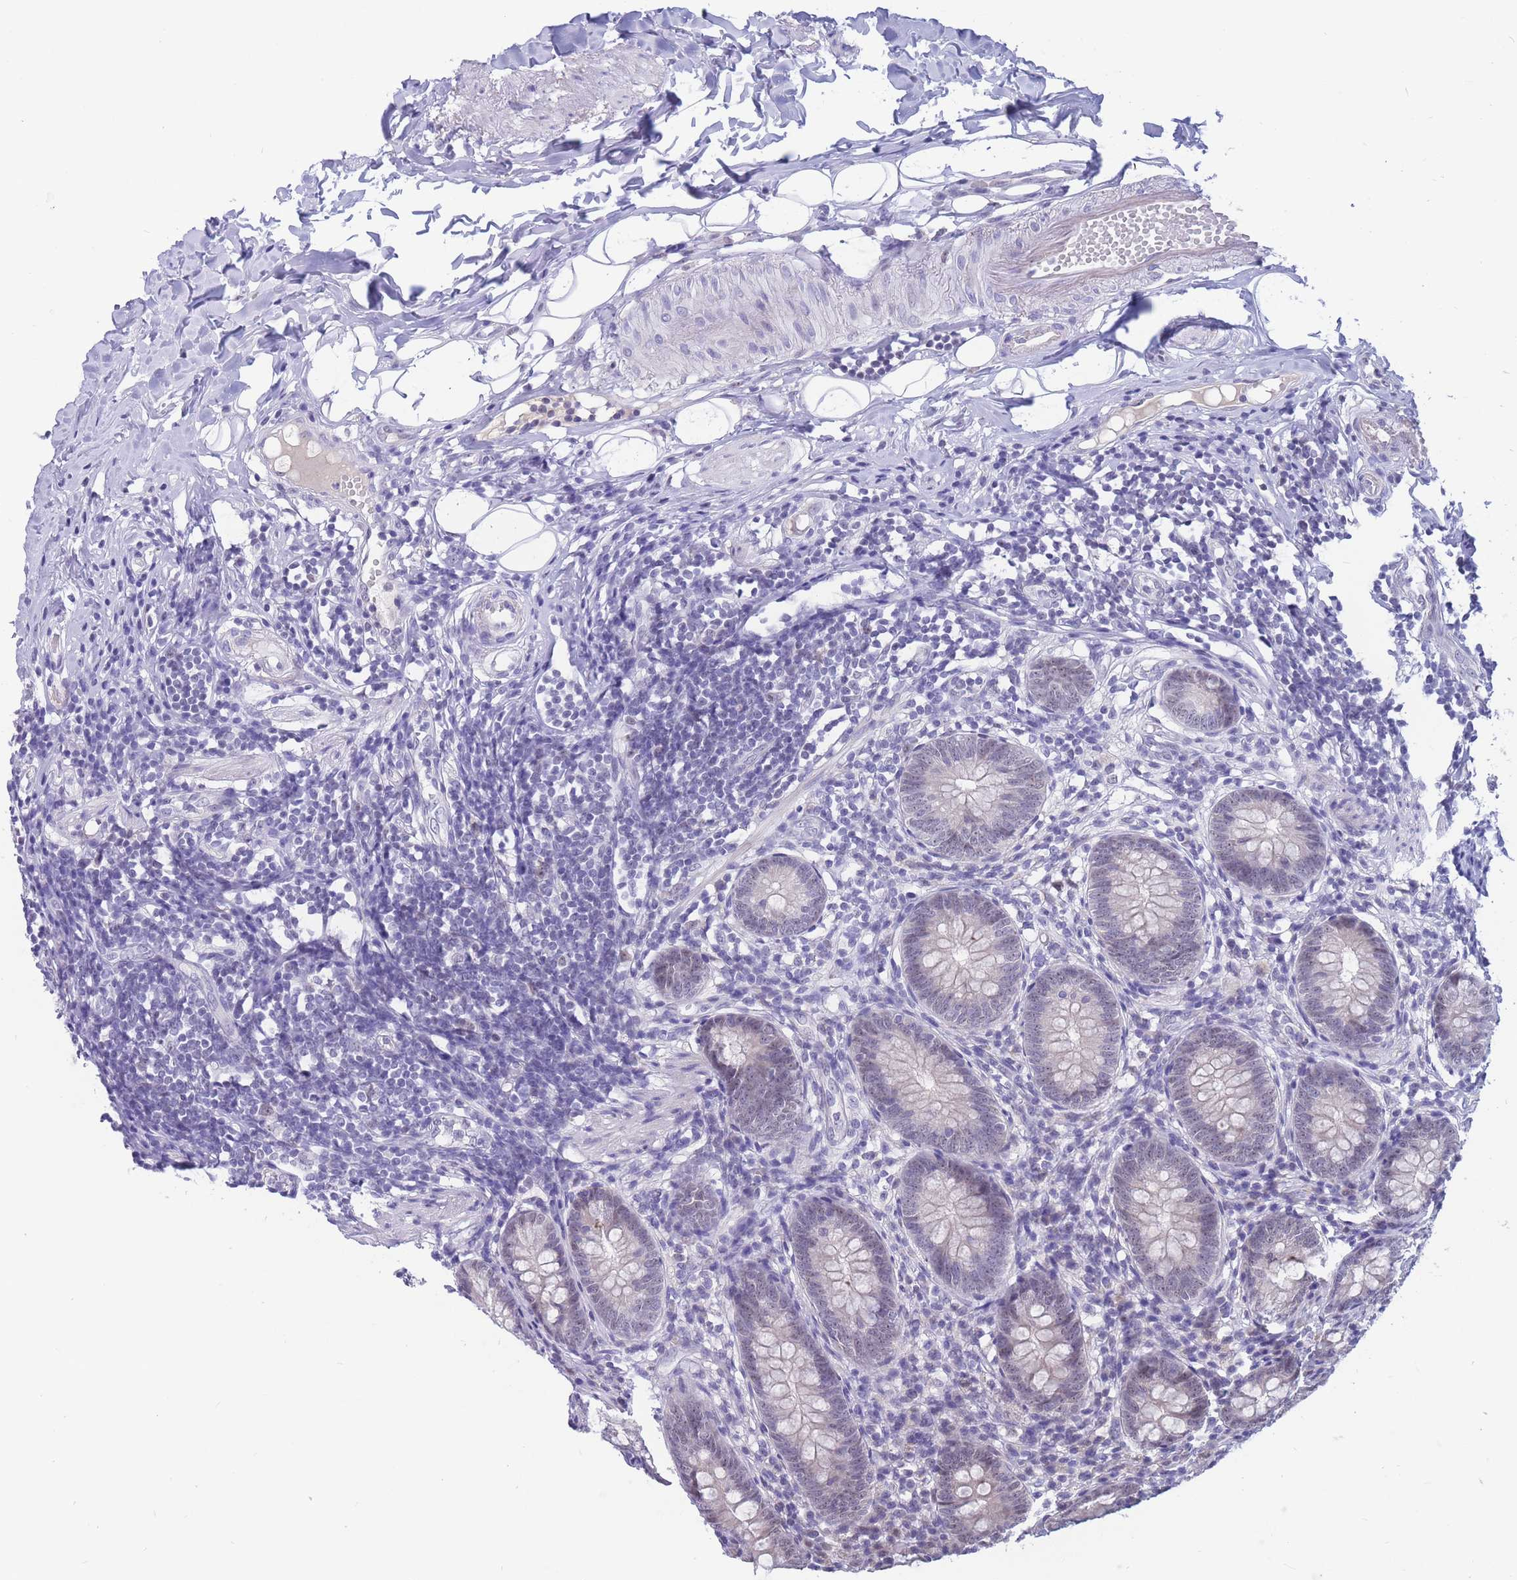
{"staining": {"intensity": "negative", "quantity": "none", "location": "none"}, "tissue": "appendix", "cell_type": "Glandular cells", "image_type": "normal", "snomed": [{"axis": "morphology", "description": "Normal tissue, NOS"}, {"axis": "topography", "description": "Appendix"}], "caption": "High magnification brightfield microscopy of benign appendix stained with DAB (brown) and counterstained with hematoxylin (blue): glandular cells show no significant expression. (DAB (3,3'-diaminobenzidine) IHC with hematoxylin counter stain).", "gene": "BOP1", "patient": {"sex": "female", "age": 62}}